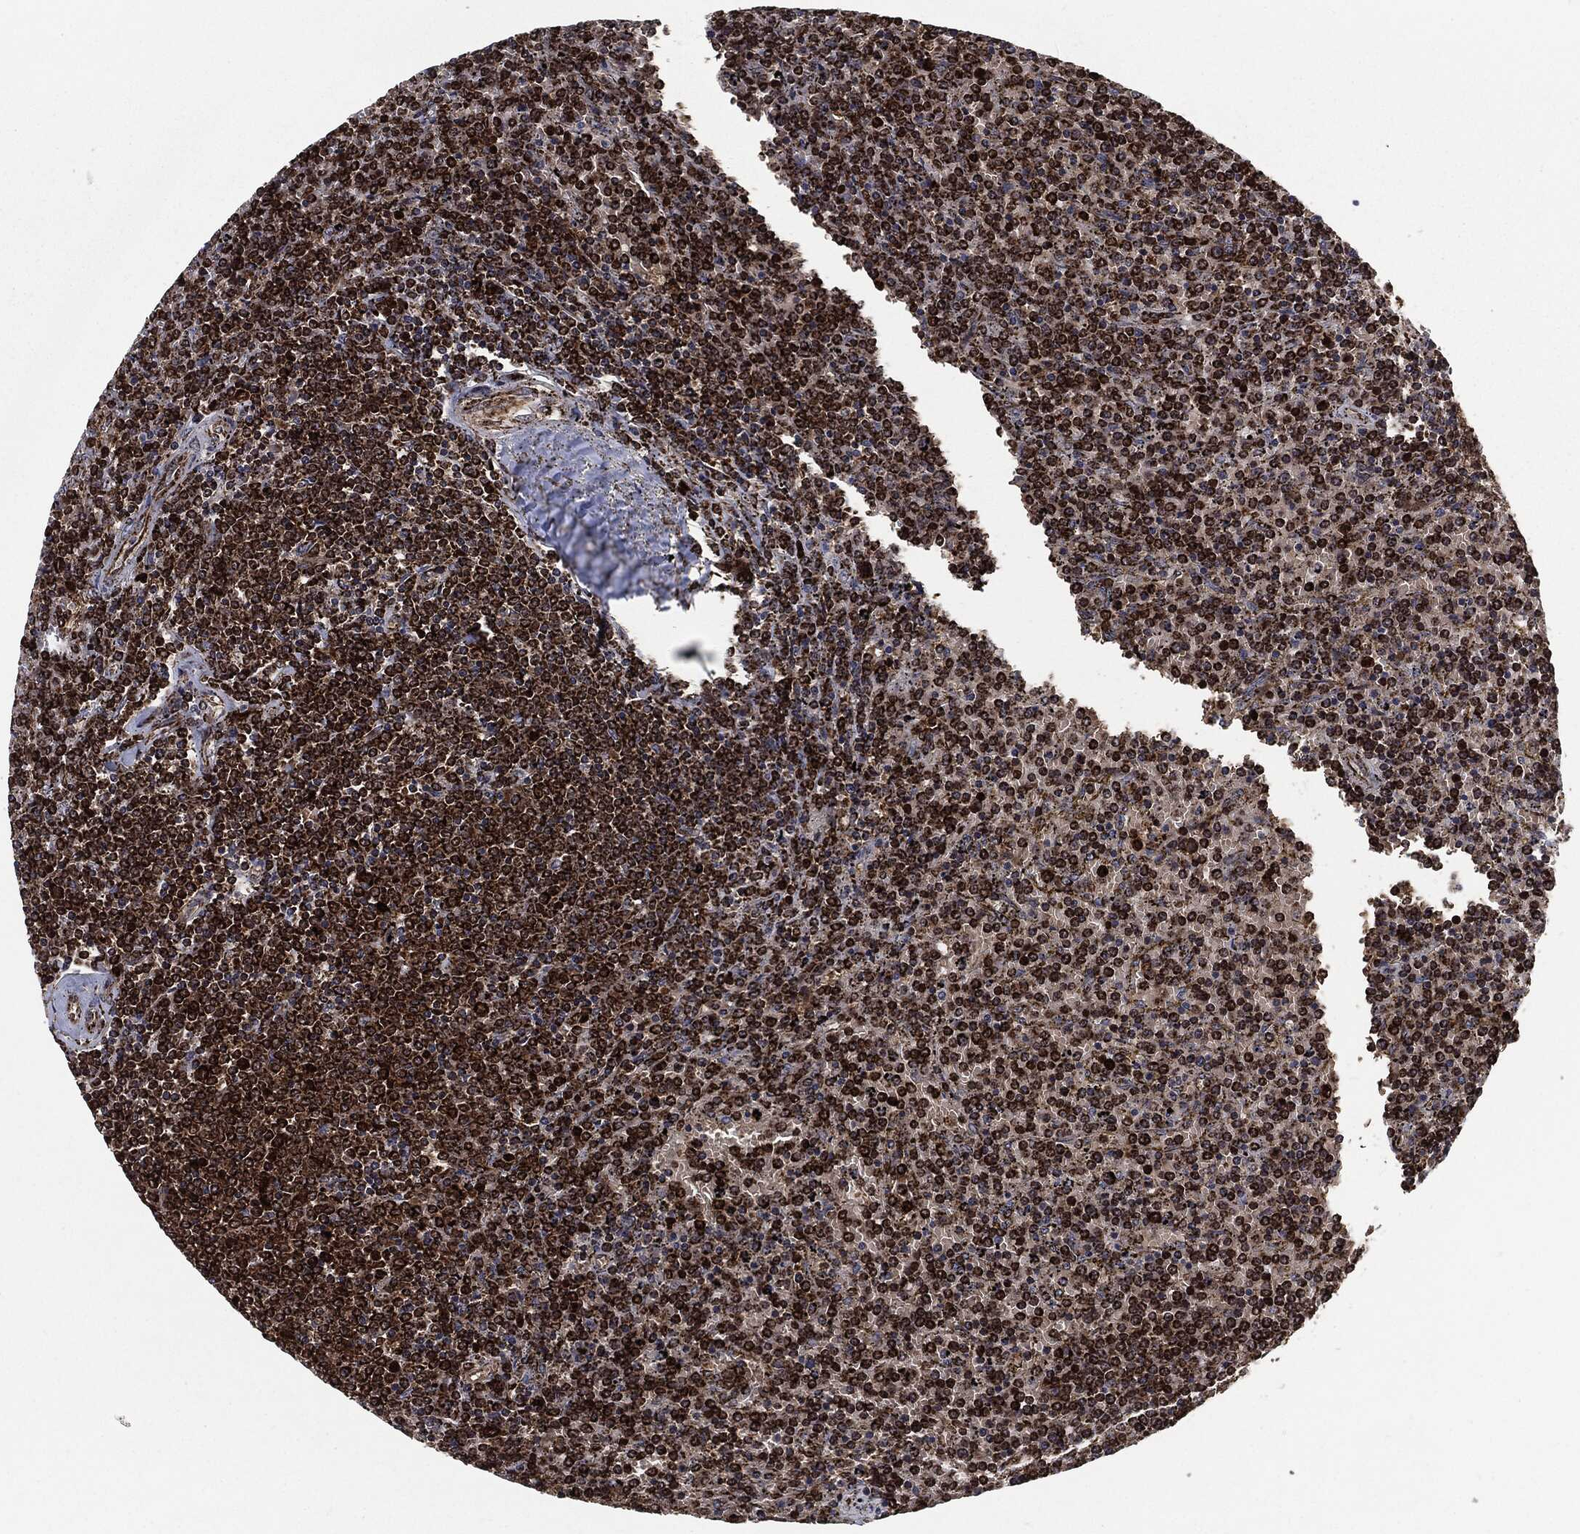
{"staining": {"intensity": "strong", "quantity": ">75%", "location": "cytoplasmic/membranous"}, "tissue": "lymphoma", "cell_type": "Tumor cells", "image_type": "cancer", "snomed": [{"axis": "morphology", "description": "Malignant lymphoma, non-Hodgkin's type, Low grade"}, {"axis": "topography", "description": "Spleen"}], "caption": "Strong cytoplasmic/membranous protein positivity is appreciated in approximately >75% of tumor cells in lymphoma. (Stains: DAB in brown, nuclei in blue, Microscopy: brightfield microscopy at high magnification).", "gene": "FH", "patient": {"sex": "female", "age": 77}}